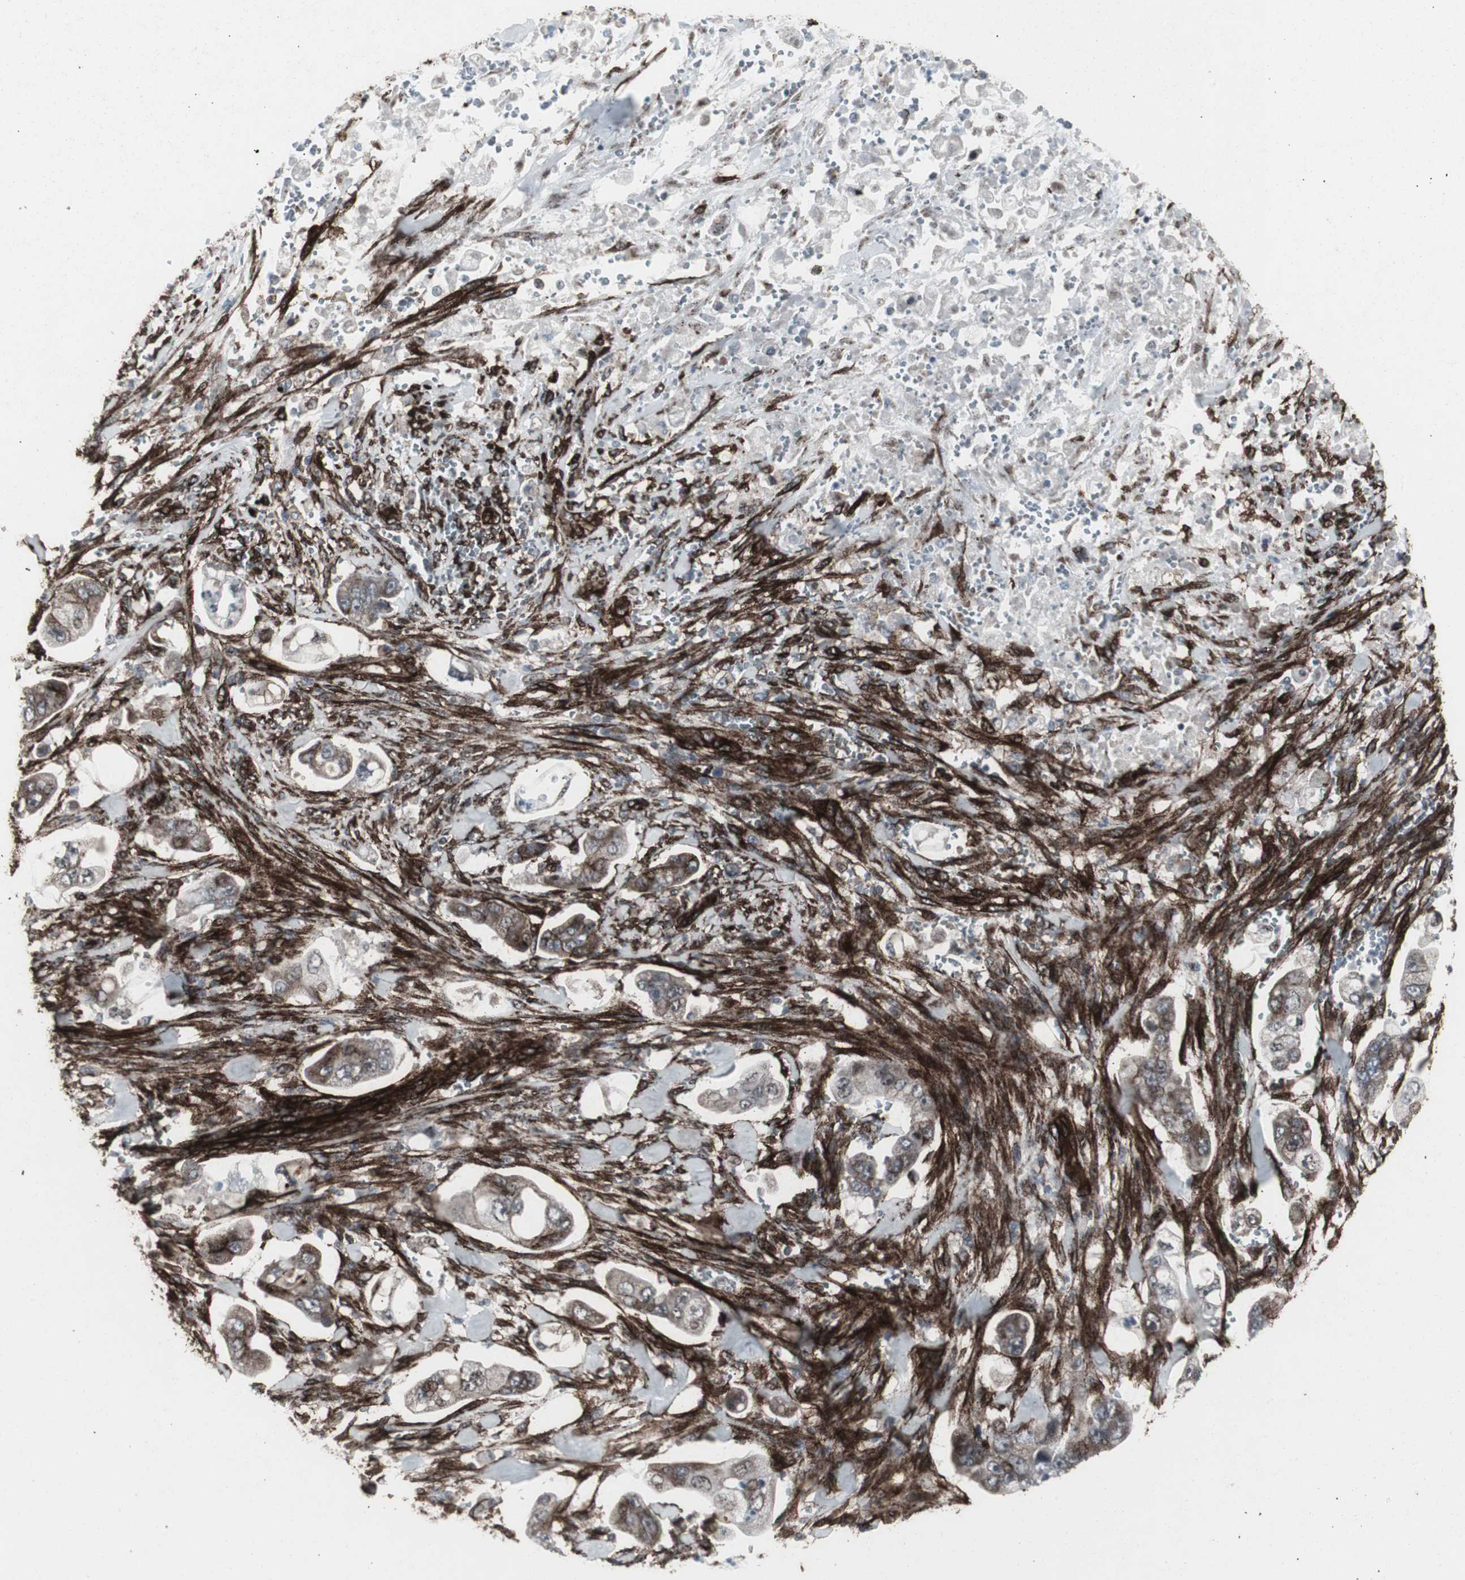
{"staining": {"intensity": "weak", "quantity": "25%-75%", "location": "cytoplasmic/membranous"}, "tissue": "stomach cancer", "cell_type": "Tumor cells", "image_type": "cancer", "snomed": [{"axis": "morphology", "description": "Adenocarcinoma, NOS"}, {"axis": "topography", "description": "Stomach"}], "caption": "About 25%-75% of tumor cells in human stomach adenocarcinoma demonstrate weak cytoplasmic/membranous protein staining as visualized by brown immunohistochemical staining.", "gene": "PDGFA", "patient": {"sex": "male", "age": 62}}